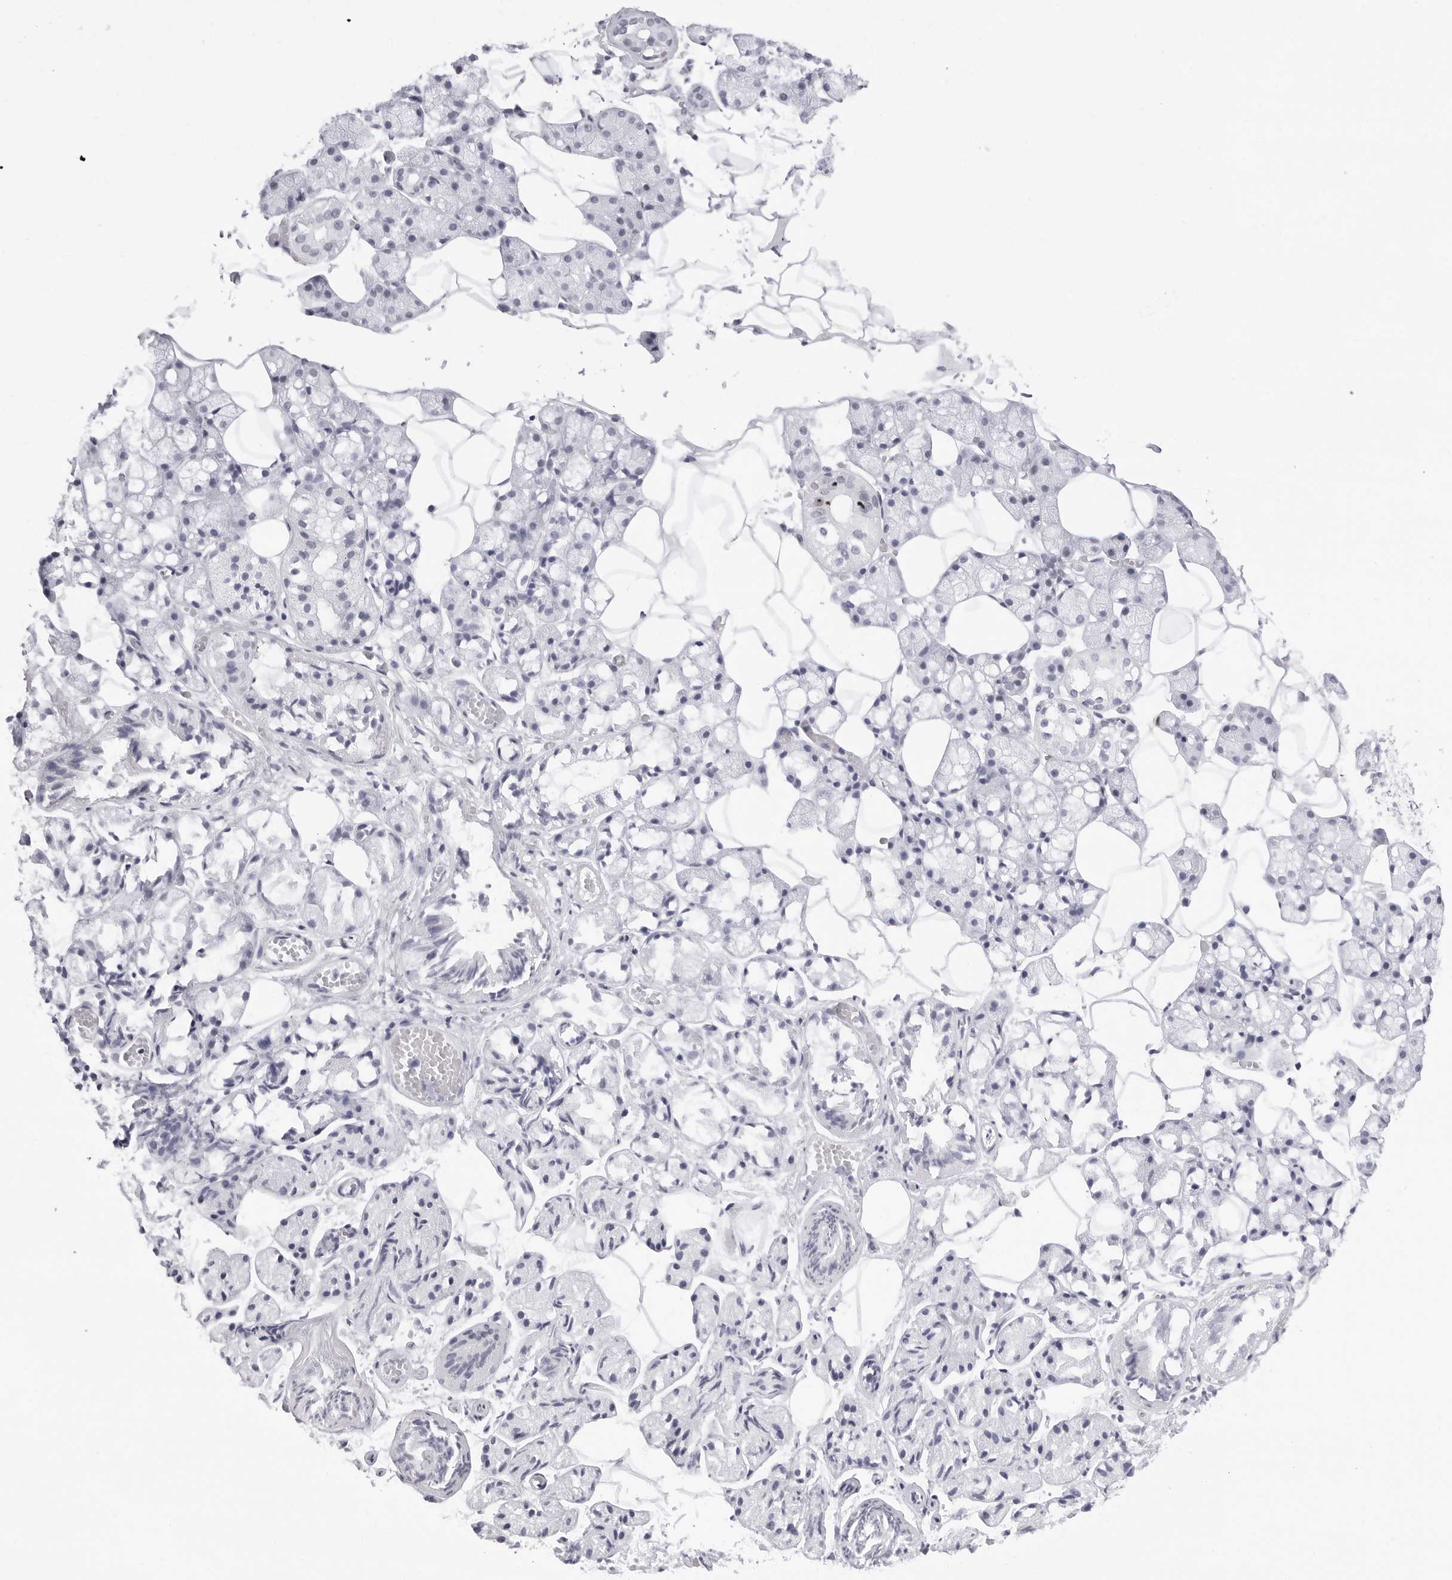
{"staining": {"intensity": "negative", "quantity": "none", "location": "none"}, "tissue": "salivary gland", "cell_type": "Glandular cells", "image_type": "normal", "snomed": [{"axis": "morphology", "description": "Normal tissue, NOS"}, {"axis": "topography", "description": "Salivary gland"}], "caption": "IHC histopathology image of benign salivary gland: salivary gland stained with DAB reveals no significant protein staining in glandular cells. Nuclei are stained in blue.", "gene": "NASP", "patient": {"sex": "female", "age": 33}}